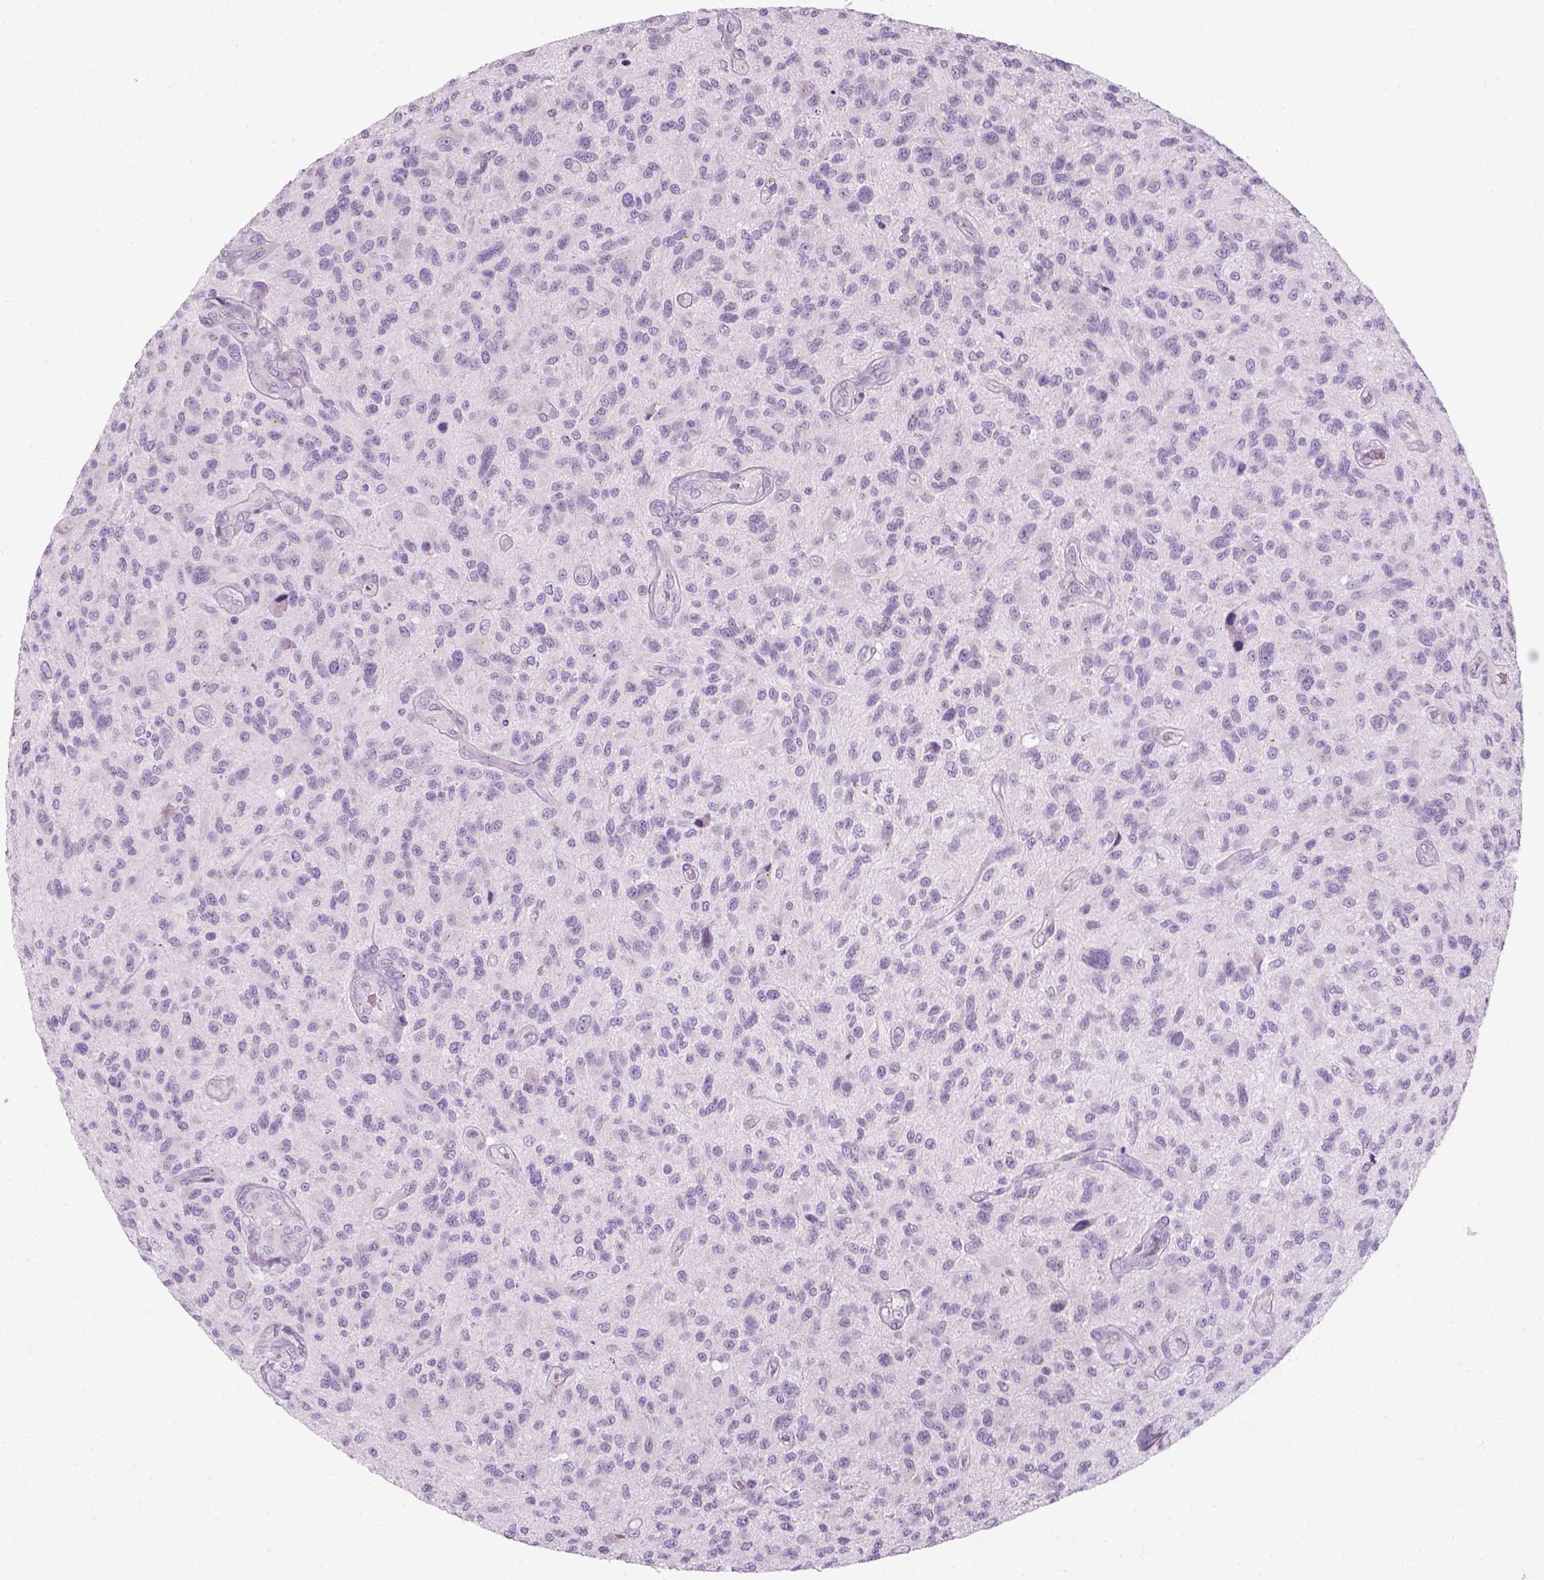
{"staining": {"intensity": "negative", "quantity": "none", "location": "none"}, "tissue": "glioma", "cell_type": "Tumor cells", "image_type": "cancer", "snomed": [{"axis": "morphology", "description": "Glioma, malignant, High grade"}, {"axis": "topography", "description": "Brain"}], "caption": "IHC of human glioma reveals no expression in tumor cells. The staining was performed using DAB to visualize the protein expression in brown, while the nuclei were stained in blue with hematoxylin (Magnification: 20x).", "gene": "IL4", "patient": {"sex": "male", "age": 47}}